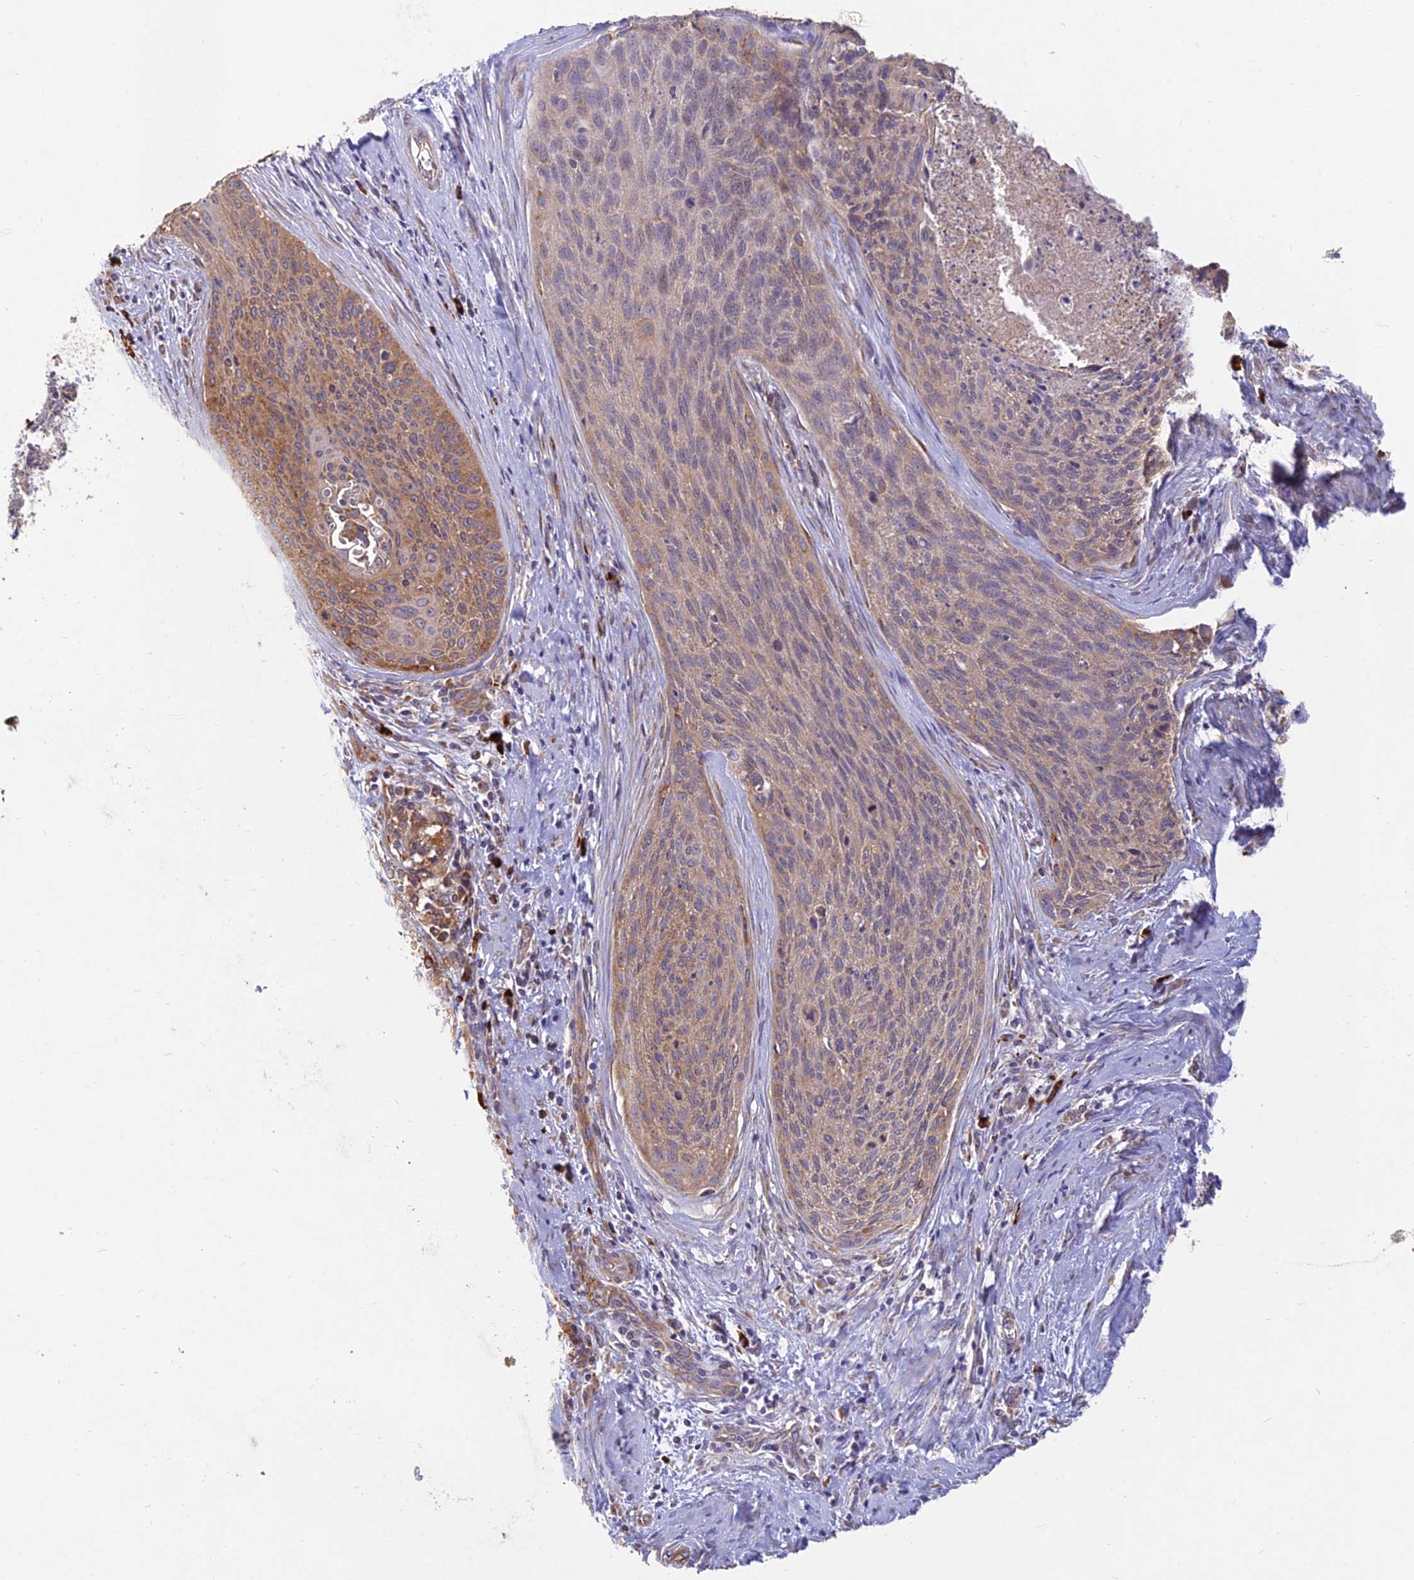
{"staining": {"intensity": "moderate", "quantity": "25%-75%", "location": "cytoplasmic/membranous"}, "tissue": "cervical cancer", "cell_type": "Tumor cells", "image_type": "cancer", "snomed": [{"axis": "morphology", "description": "Squamous cell carcinoma, NOS"}, {"axis": "topography", "description": "Cervix"}], "caption": "Immunohistochemical staining of cervical squamous cell carcinoma shows medium levels of moderate cytoplasmic/membranous expression in approximately 25%-75% of tumor cells. The staining was performed using DAB to visualize the protein expression in brown, while the nuclei were stained in blue with hematoxylin (Magnification: 20x).", "gene": "NXNL2", "patient": {"sex": "female", "age": 55}}